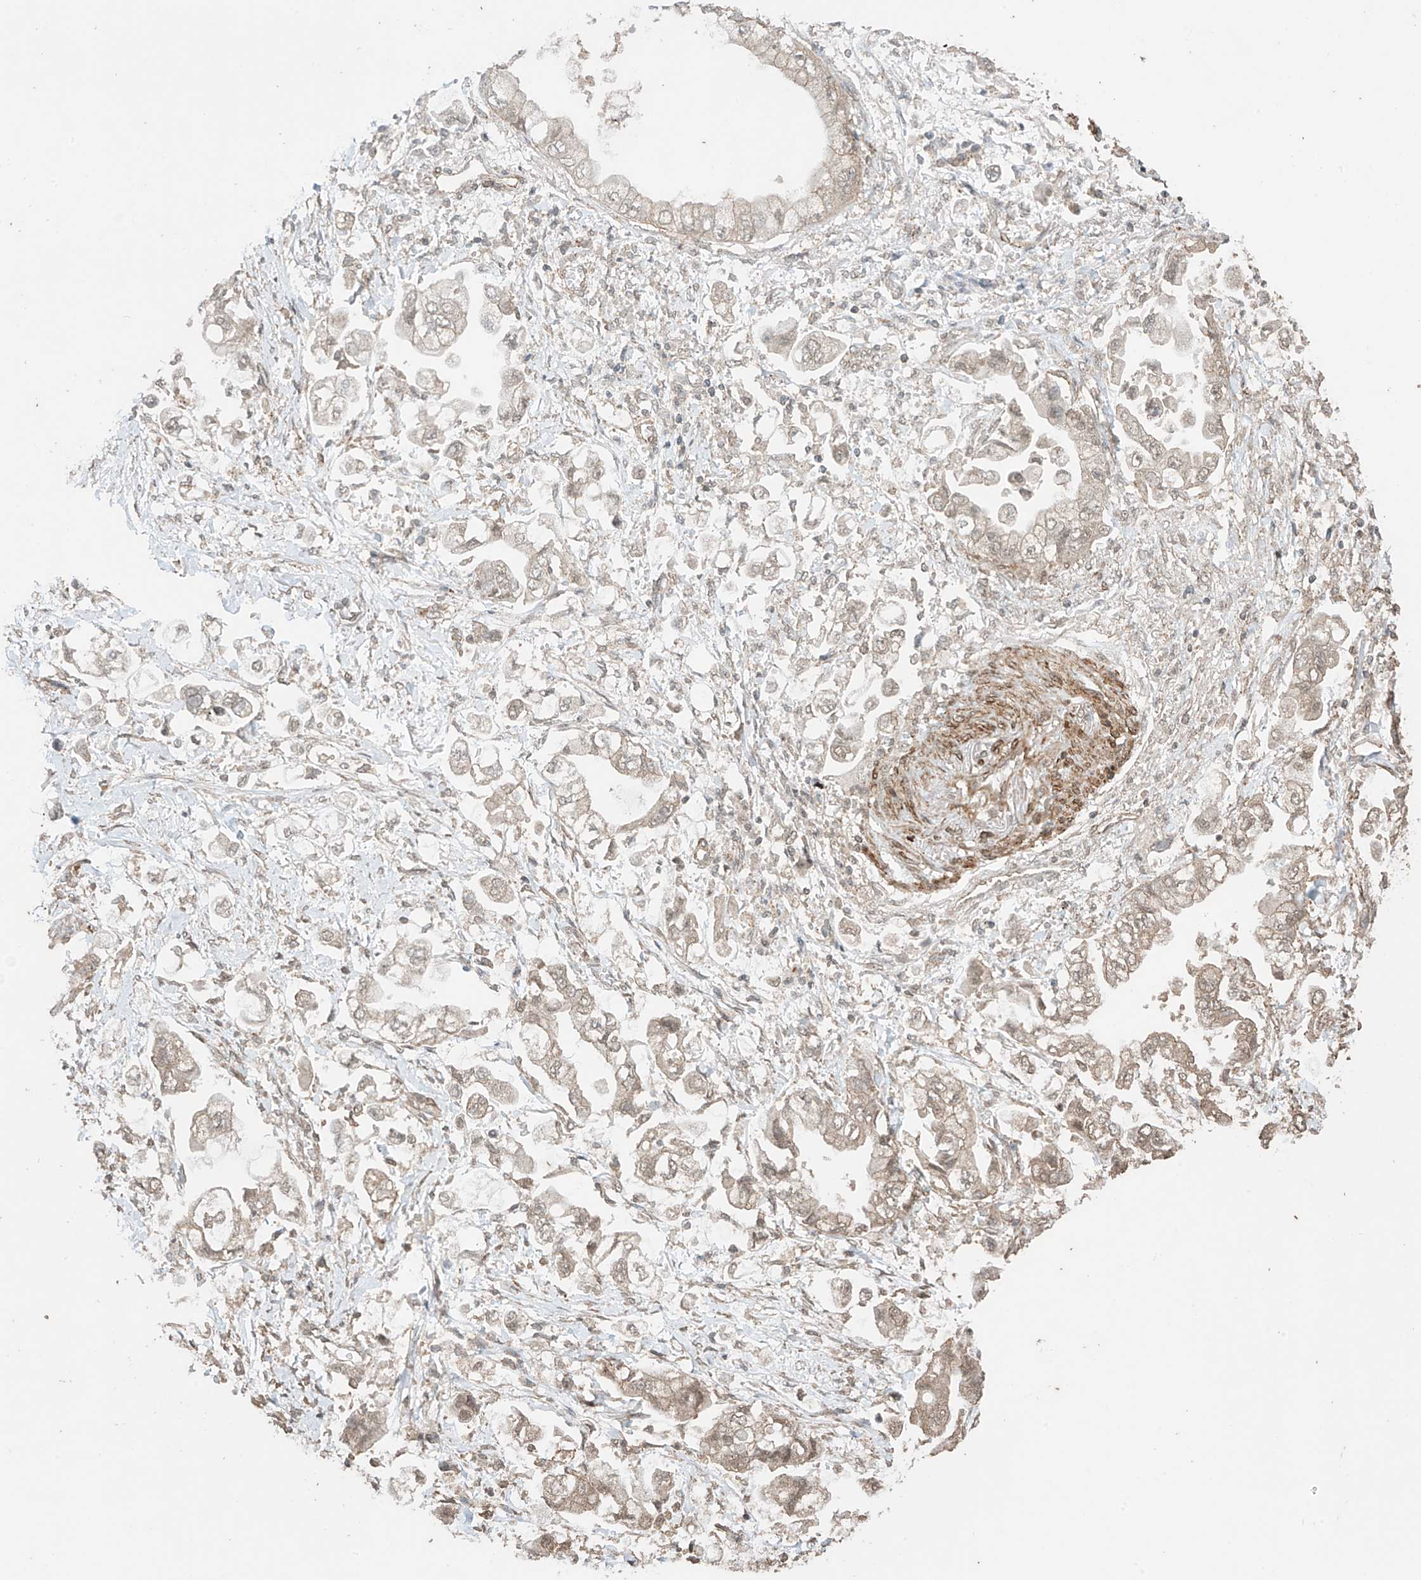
{"staining": {"intensity": "weak", "quantity": "25%-75%", "location": "cytoplasmic/membranous"}, "tissue": "stomach cancer", "cell_type": "Tumor cells", "image_type": "cancer", "snomed": [{"axis": "morphology", "description": "Adenocarcinoma, NOS"}, {"axis": "topography", "description": "Stomach"}], "caption": "Immunohistochemistry photomicrograph of human adenocarcinoma (stomach) stained for a protein (brown), which exhibits low levels of weak cytoplasmic/membranous positivity in approximately 25%-75% of tumor cells.", "gene": "TTLL5", "patient": {"sex": "male", "age": 62}}